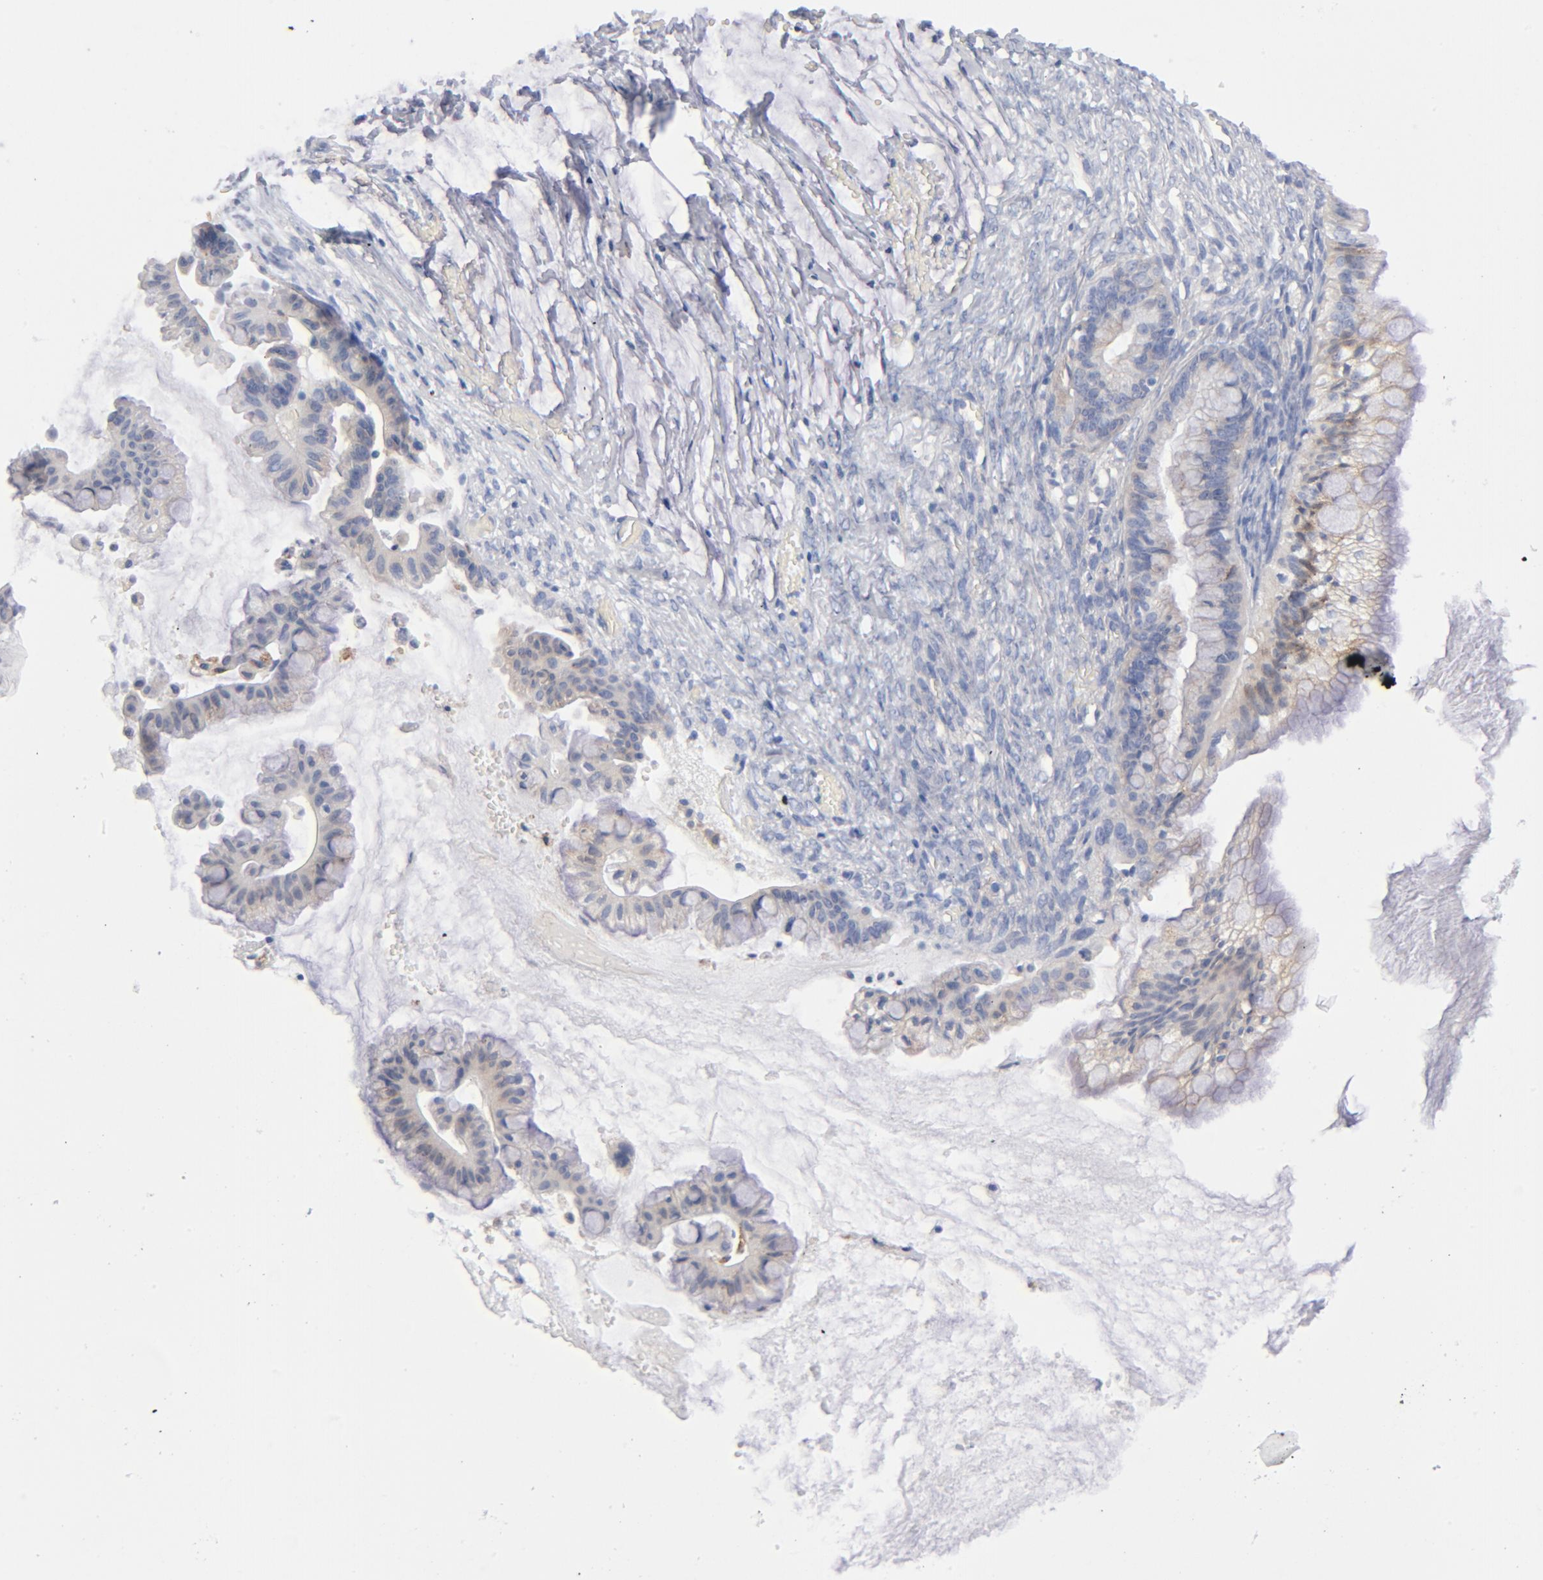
{"staining": {"intensity": "negative", "quantity": "none", "location": "none"}, "tissue": "ovarian cancer", "cell_type": "Tumor cells", "image_type": "cancer", "snomed": [{"axis": "morphology", "description": "Cystadenocarcinoma, mucinous, NOS"}, {"axis": "topography", "description": "Ovary"}], "caption": "An image of mucinous cystadenocarcinoma (ovarian) stained for a protein reveals no brown staining in tumor cells. (DAB (3,3'-diaminobenzidine) immunohistochemistry visualized using brightfield microscopy, high magnification).", "gene": "CD86", "patient": {"sex": "female", "age": 57}}